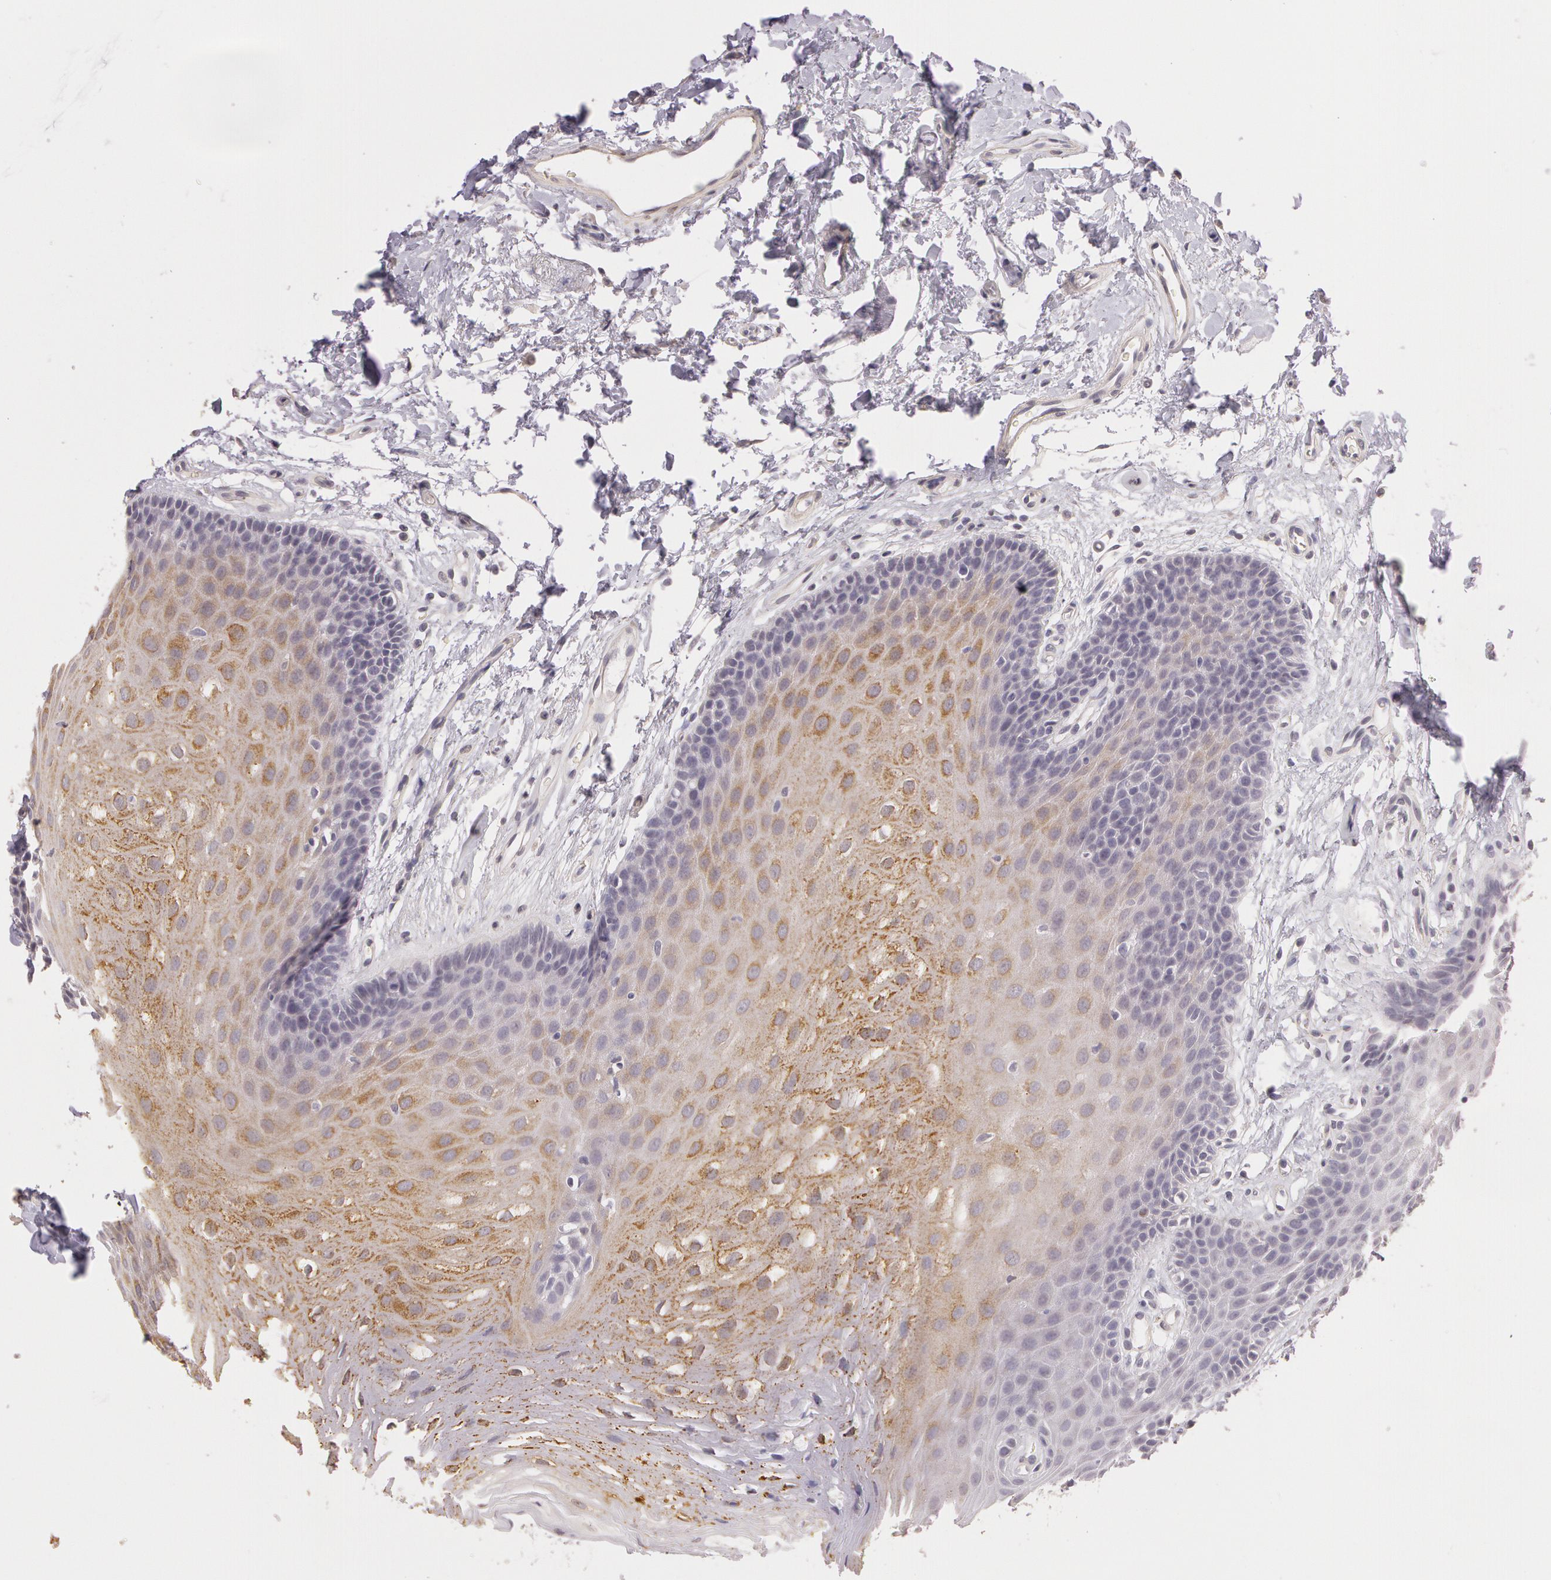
{"staining": {"intensity": "weak", "quantity": "25%-75%", "location": "cytoplasmic/membranous"}, "tissue": "oral mucosa", "cell_type": "Squamous epithelial cells", "image_type": "normal", "snomed": [{"axis": "morphology", "description": "Normal tissue, NOS"}, {"axis": "topography", "description": "Oral tissue"}], "caption": "A brown stain highlights weak cytoplasmic/membranous staining of a protein in squamous epithelial cells of normal human oral mucosa.", "gene": "G2E3", "patient": {"sex": "male", "age": 62}}